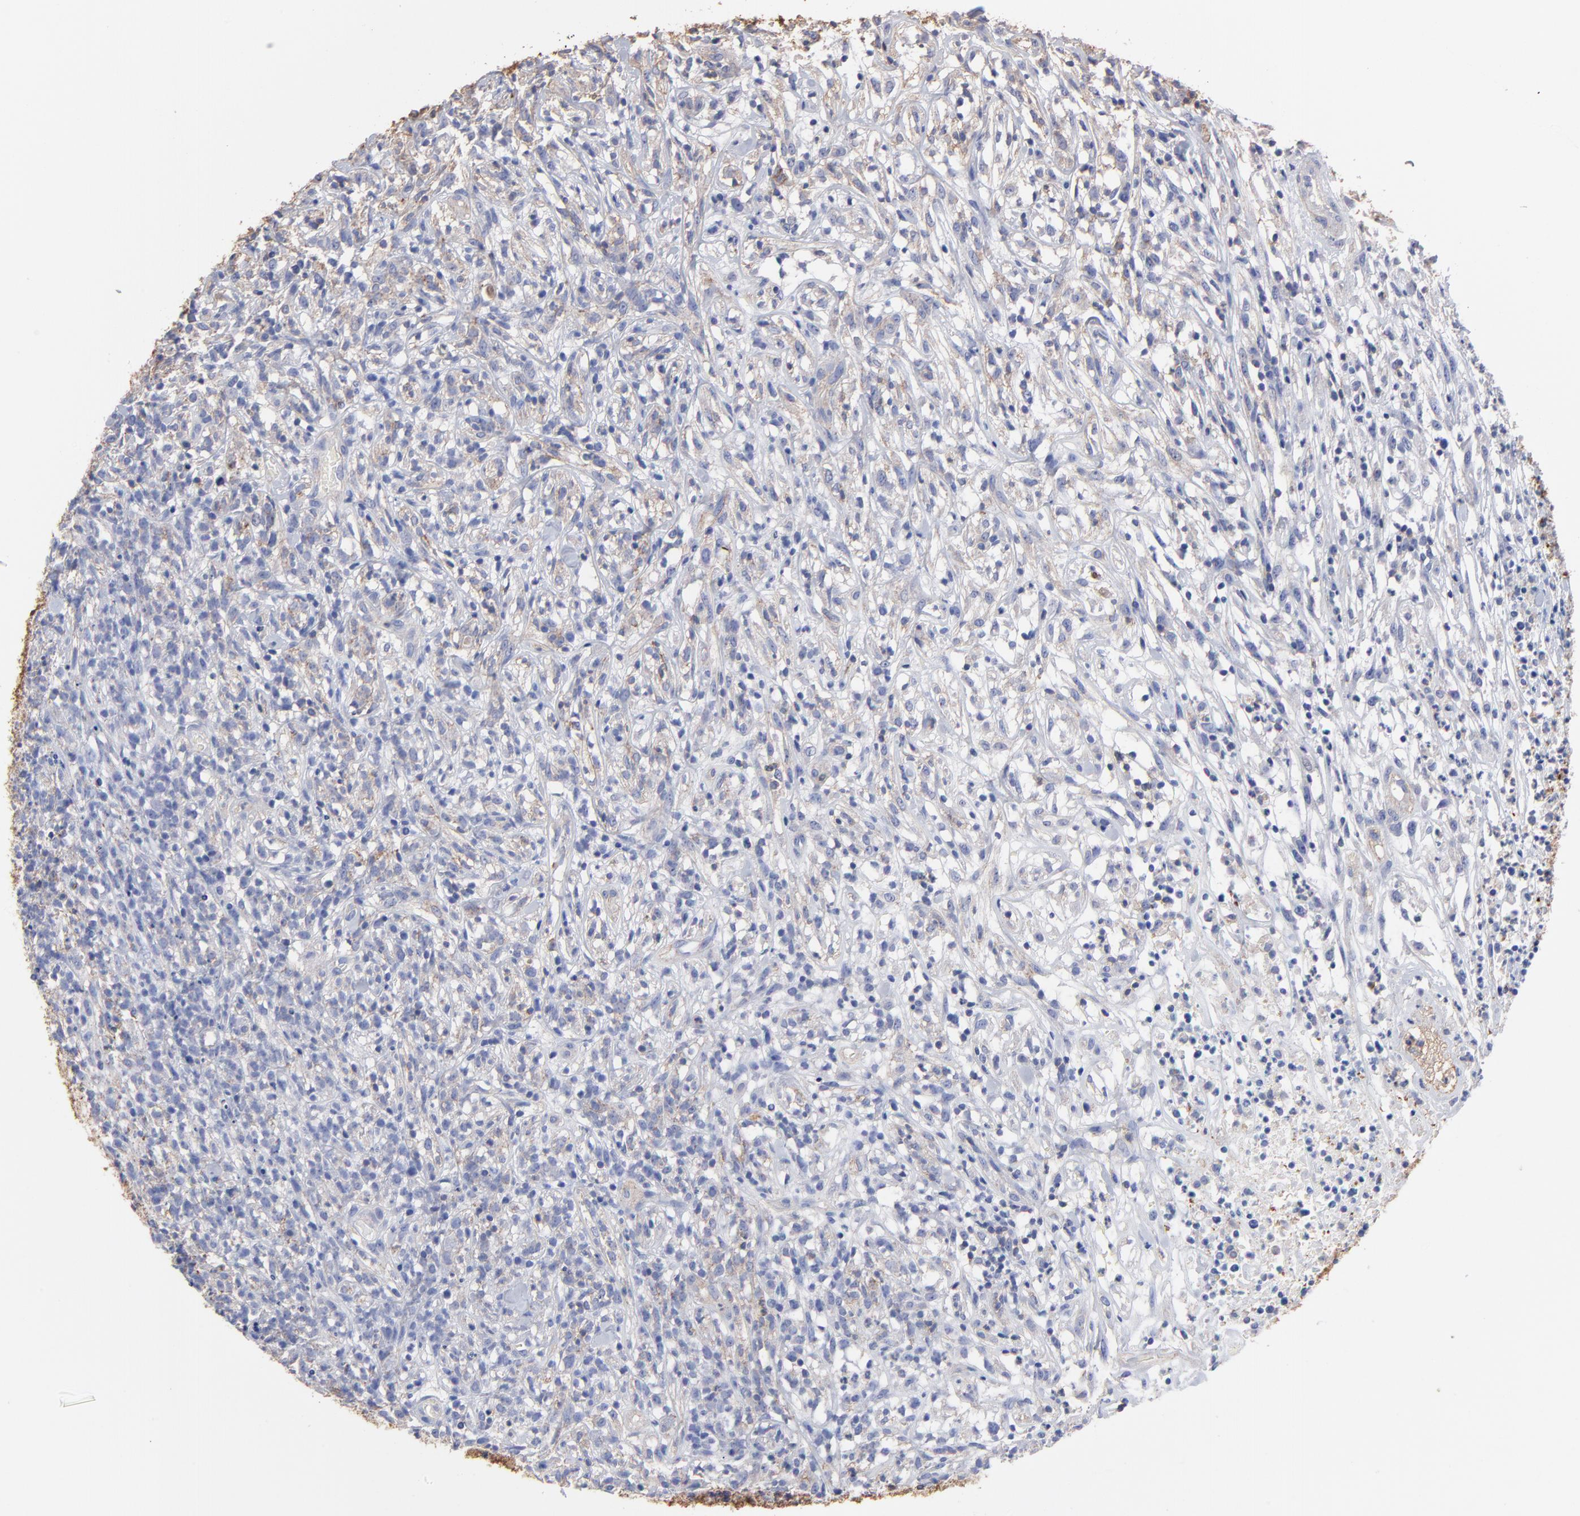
{"staining": {"intensity": "weak", "quantity": "25%-75%", "location": "cytoplasmic/membranous"}, "tissue": "lymphoma", "cell_type": "Tumor cells", "image_type": "cancer", "snomed": [{"axis": "morphology", "description": "Malignant lymphoma, non-Hodgkin's type, High grade"}, {"axis": "topography", "description": "Lymph node"}], "caption": "Immunohistochemistry (IHC) histopathology image of neoplastic tissue: malignant lymphoma, non-Hodgkin's type (high-grade) stained using immunohistochemistry (IHC) reveals low levels of weak protein expression localized specifically in the cytoplasmic/membranous of tumor cells, appearing as a cytoplasmic/membranous brown color.", "gene": "ASL", "patient": {"sex": "female", "age": 73}}